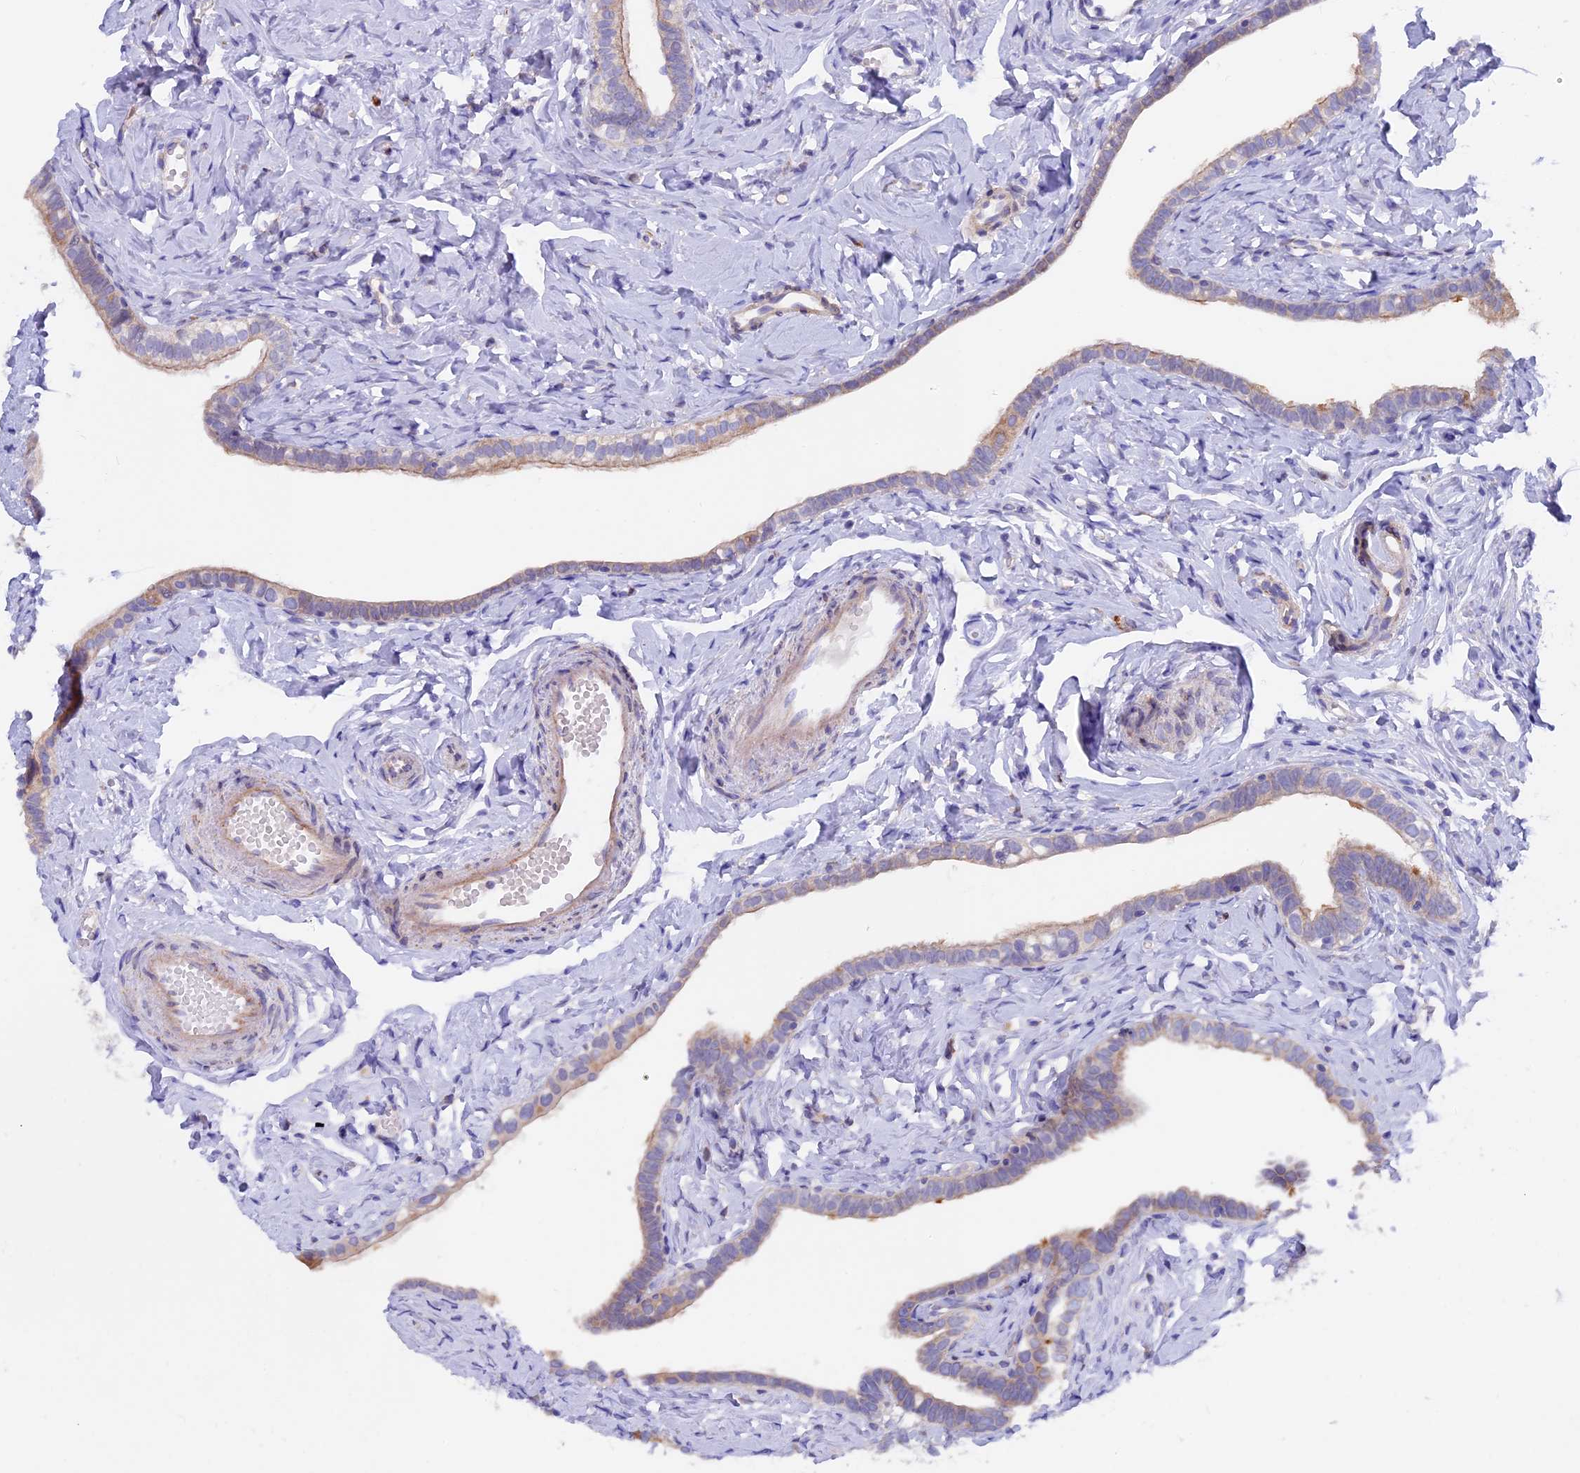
{"staining": {"intensity": "weak", "quantity": "25%-75%", "location": "cytoplasmic/membranous"}, "tissue": "fallopian tube", "cell_type": "Glandular cells", "image_type": "normal", "snomed": [{"axis": "morphology", "description": "Normal tissue, NOS"}, {"axis": "topography", "description": "Fallopian tube"}], "caption": "This is a photomicrograph of immunohistochemistry staining of unremarkable fallopian tube, which shows weak expression in the cytoplasmic/membranous of glandular cells.", "gene": "ETFDH", "patient": {"sex": "female", "age": 66}}